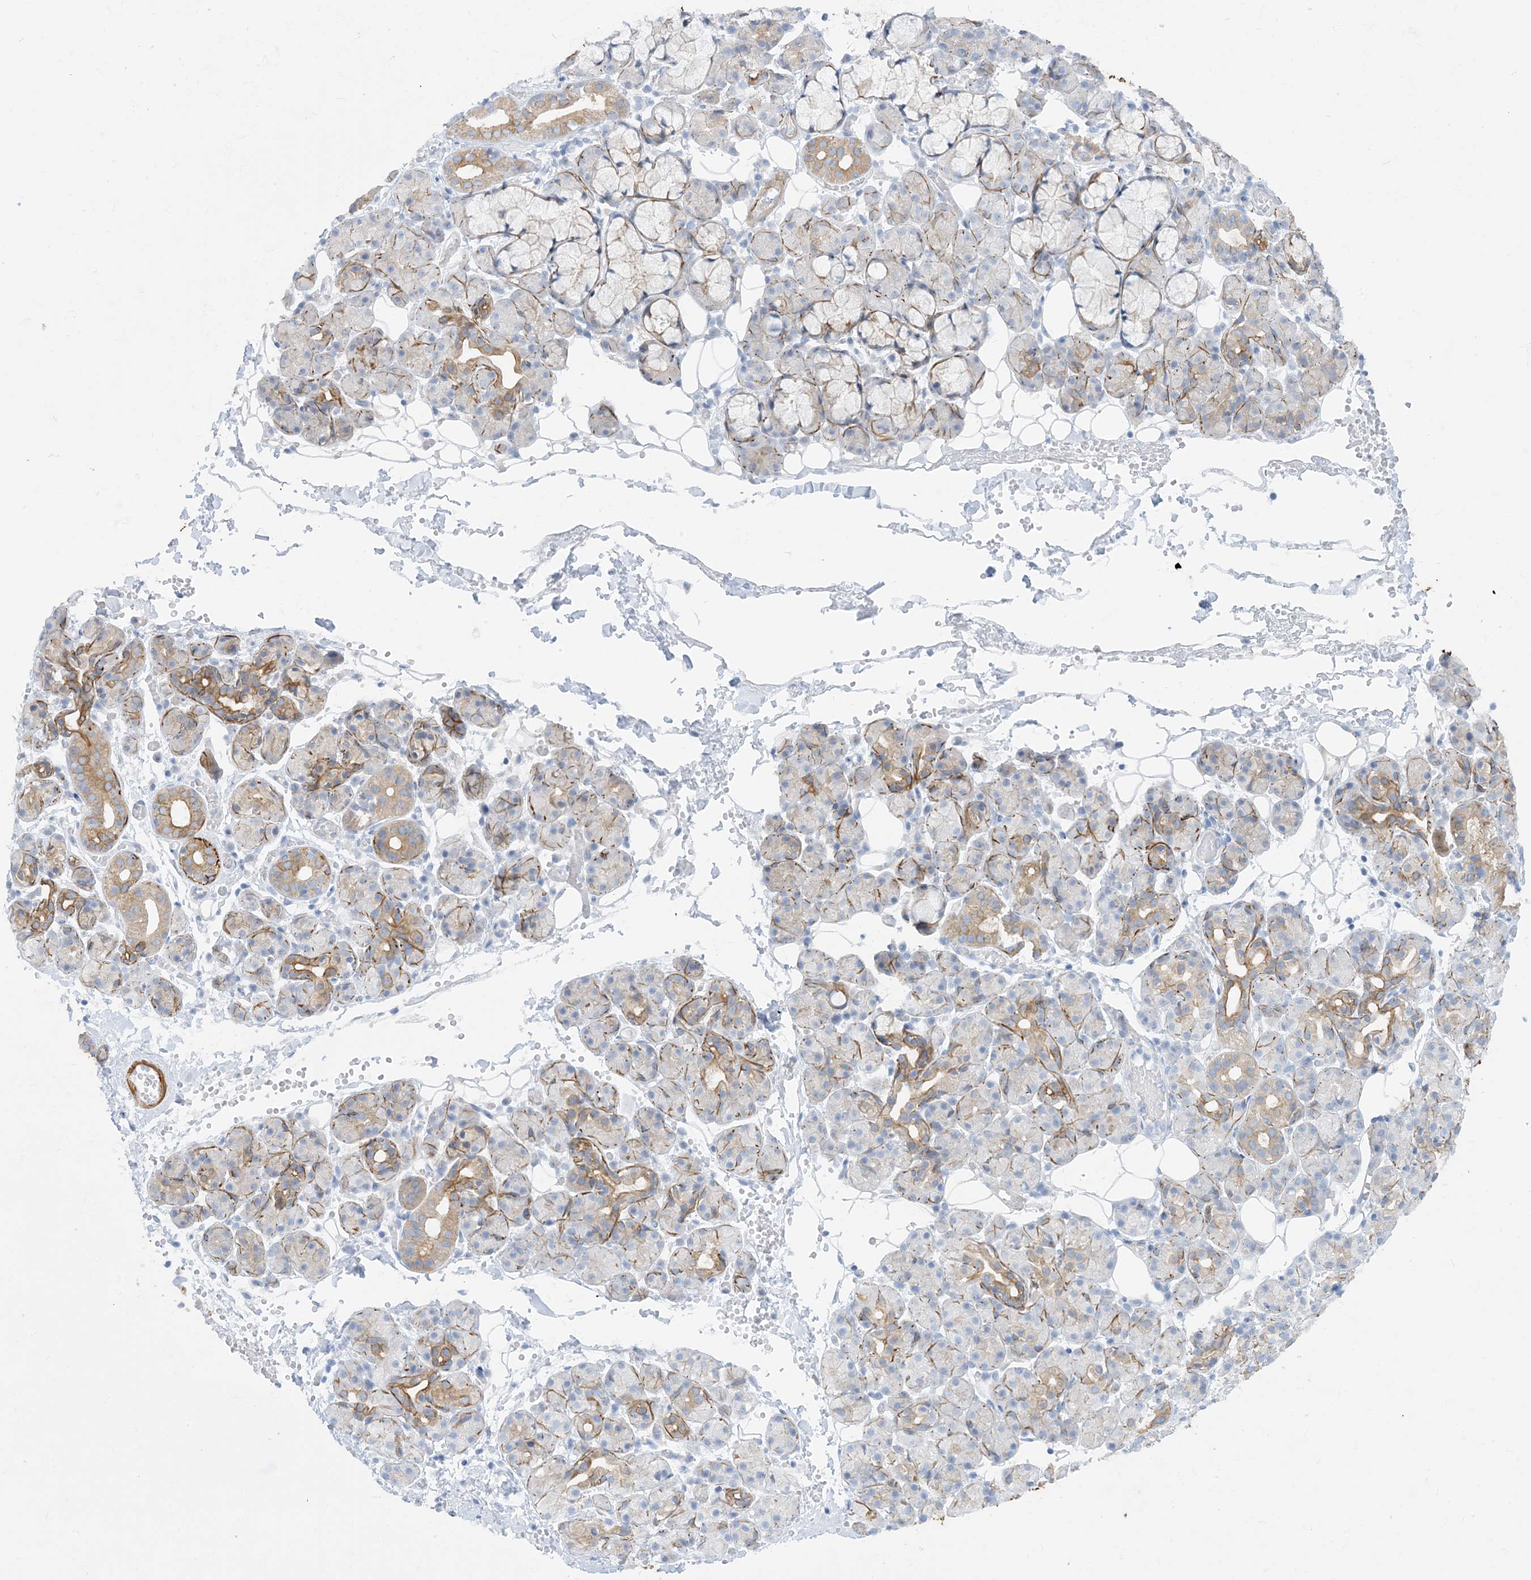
{"staining": {"intensity": "moderate", "quantity": "25%-75%", "location": "cytoplasmic/membranous"}, "tissue": "salivary gland", "cell_type": "Glandular cells", "image_type": "normal", "snomed": [{"axis": "morphology", "description": "Normal tissue, NOS"}, {"axis": "topography", "description": "Salivary gland"}], "caption": "Immunohistochemical staining of benign salivary gland reveals moderate cytoplasmic/membranous protein expression in approximately 25%-75% of glandular cells.", "gene": "MARS2", "patient": {"sex": "male", "age": 63}}